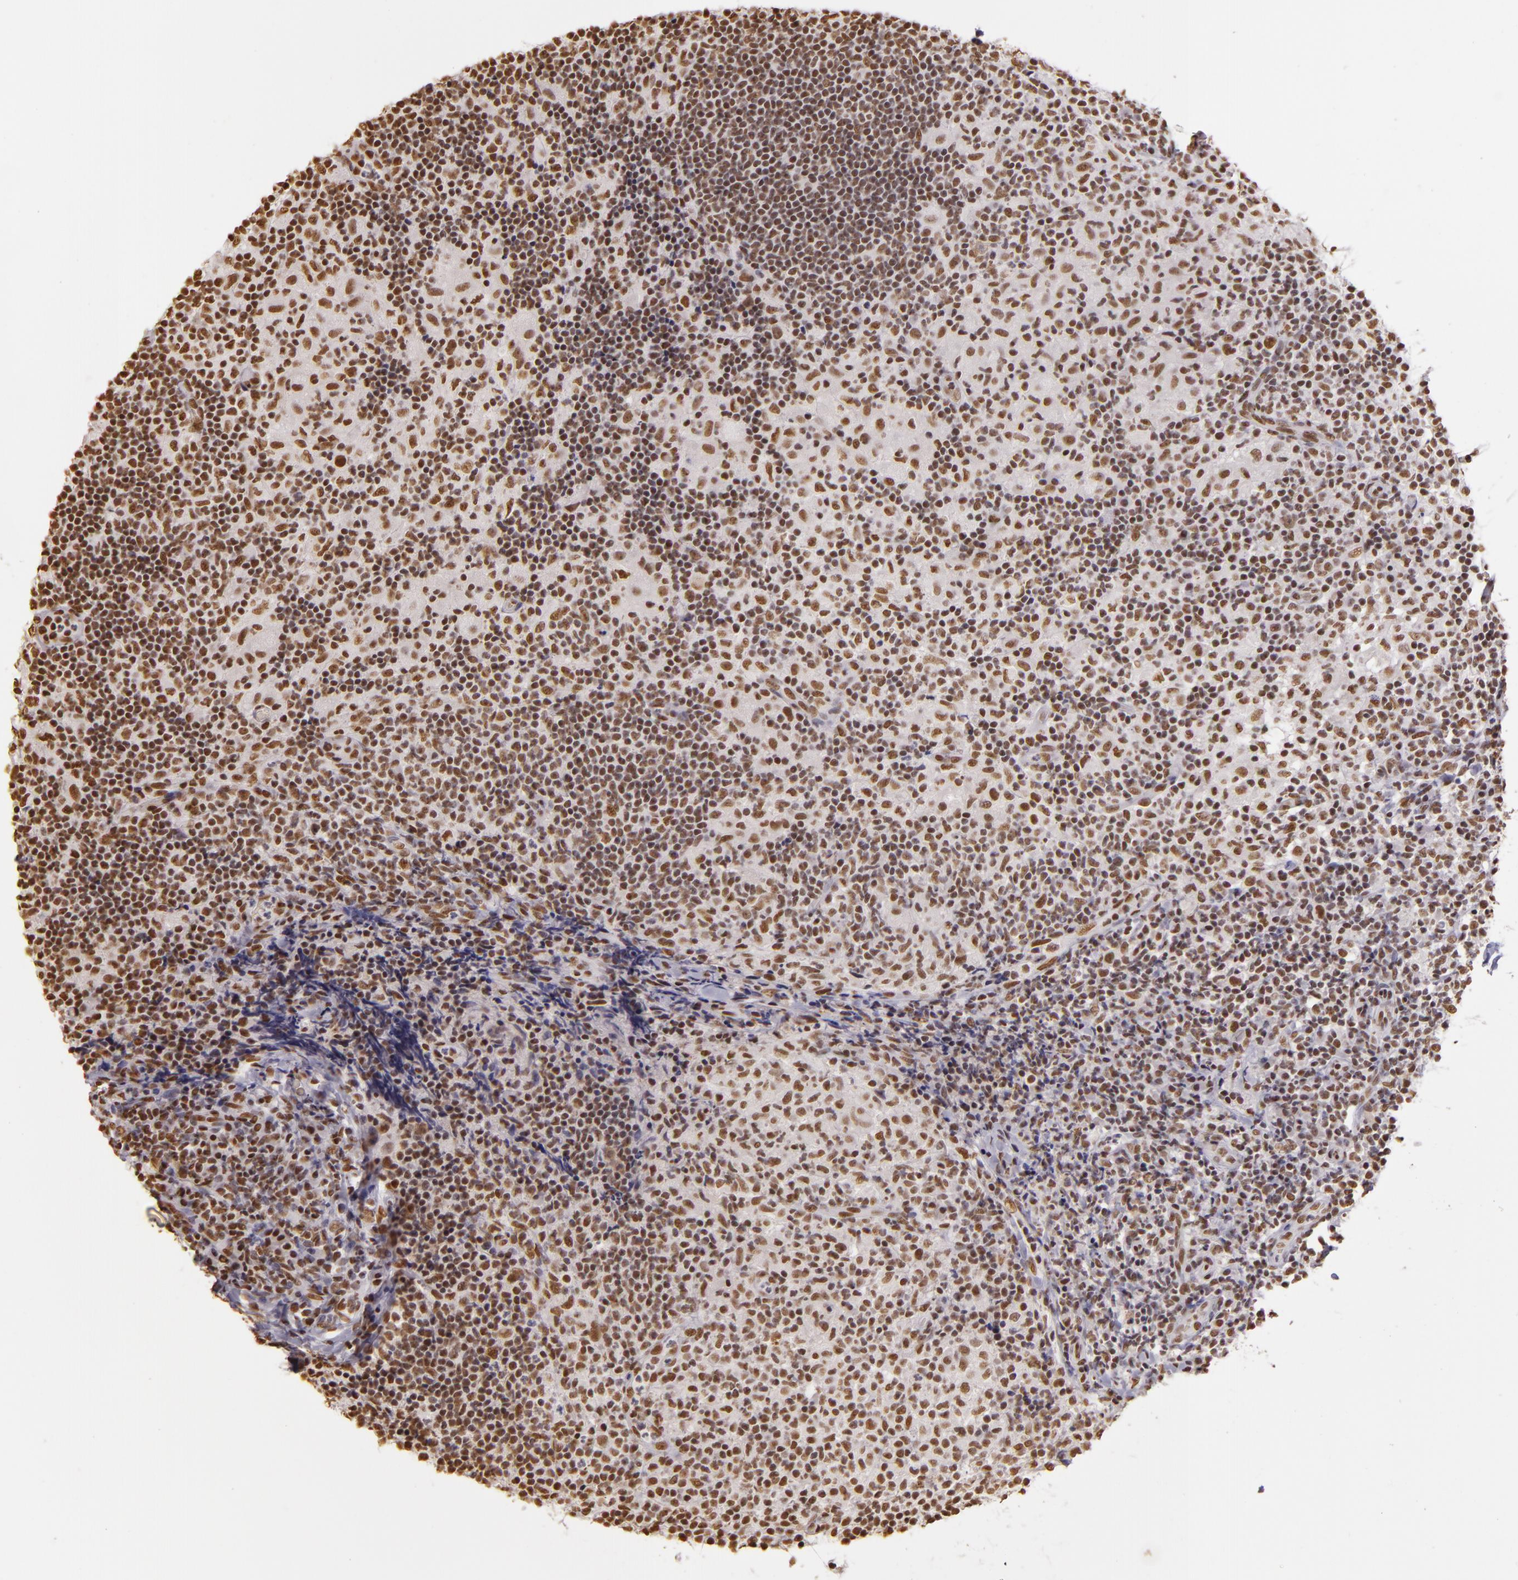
{"staining": {"intensity": "moderate", "quantity": ">75%", "location": "nuclear"}, "tissue": "lymph node", "cell_type": "Non-germinal center cells", "image_type": "normal", "snomed": [{"axis": "morphology", "description": "Normal tissue, NOS"}, {"axis": "morphology", "description": "Inflammation, NOS"}, {"axis": "topography", "description": "Lymph node"}], "caption": "A high-resolution histopathology image shows immunohistochemistry staining of normal lymph node, which displays moderate nuclear staining in about >75% of non-germinal center cells.", "gene": "PAPOLA", "patient": {"sex": "male", "age": 46}}